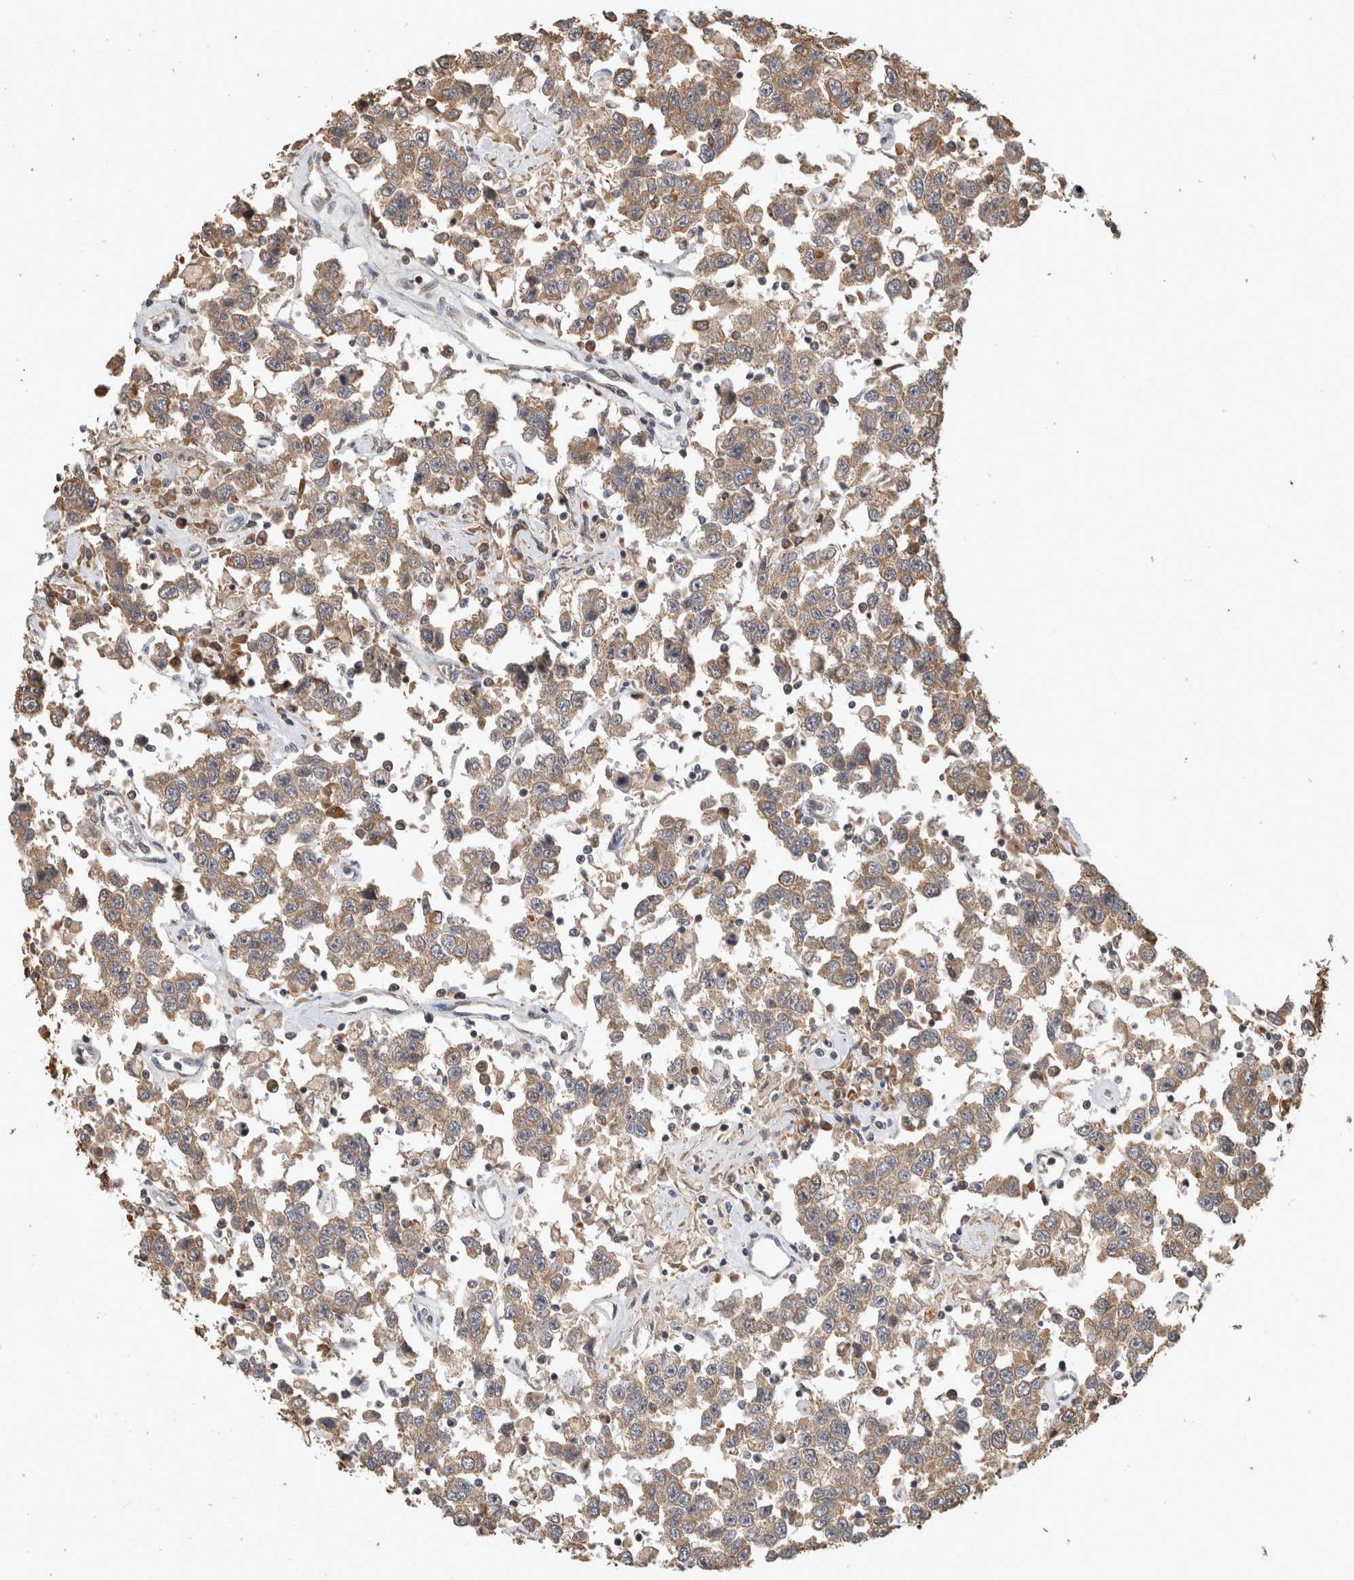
{"staining": {"intensity": "weak", "quantity": ">75%", "location": "cytoplasmic/membranous"}, "tissue": "testis cancer", "cell_type": "Tumor cells", "image_type": "cancer", "snomed": [{"axis": "morphology", "description": "Seminoma, NOS"}, {"axis": "topography", "description": "Testis"}], "caption": "Weak cytoplasmic/membranous staining for a protein is present in about >75% of tumor cells of seminoma (testis) using IHC.", "gene": "PCDHB15", "patient": {"sex": "male", "age": 41}}